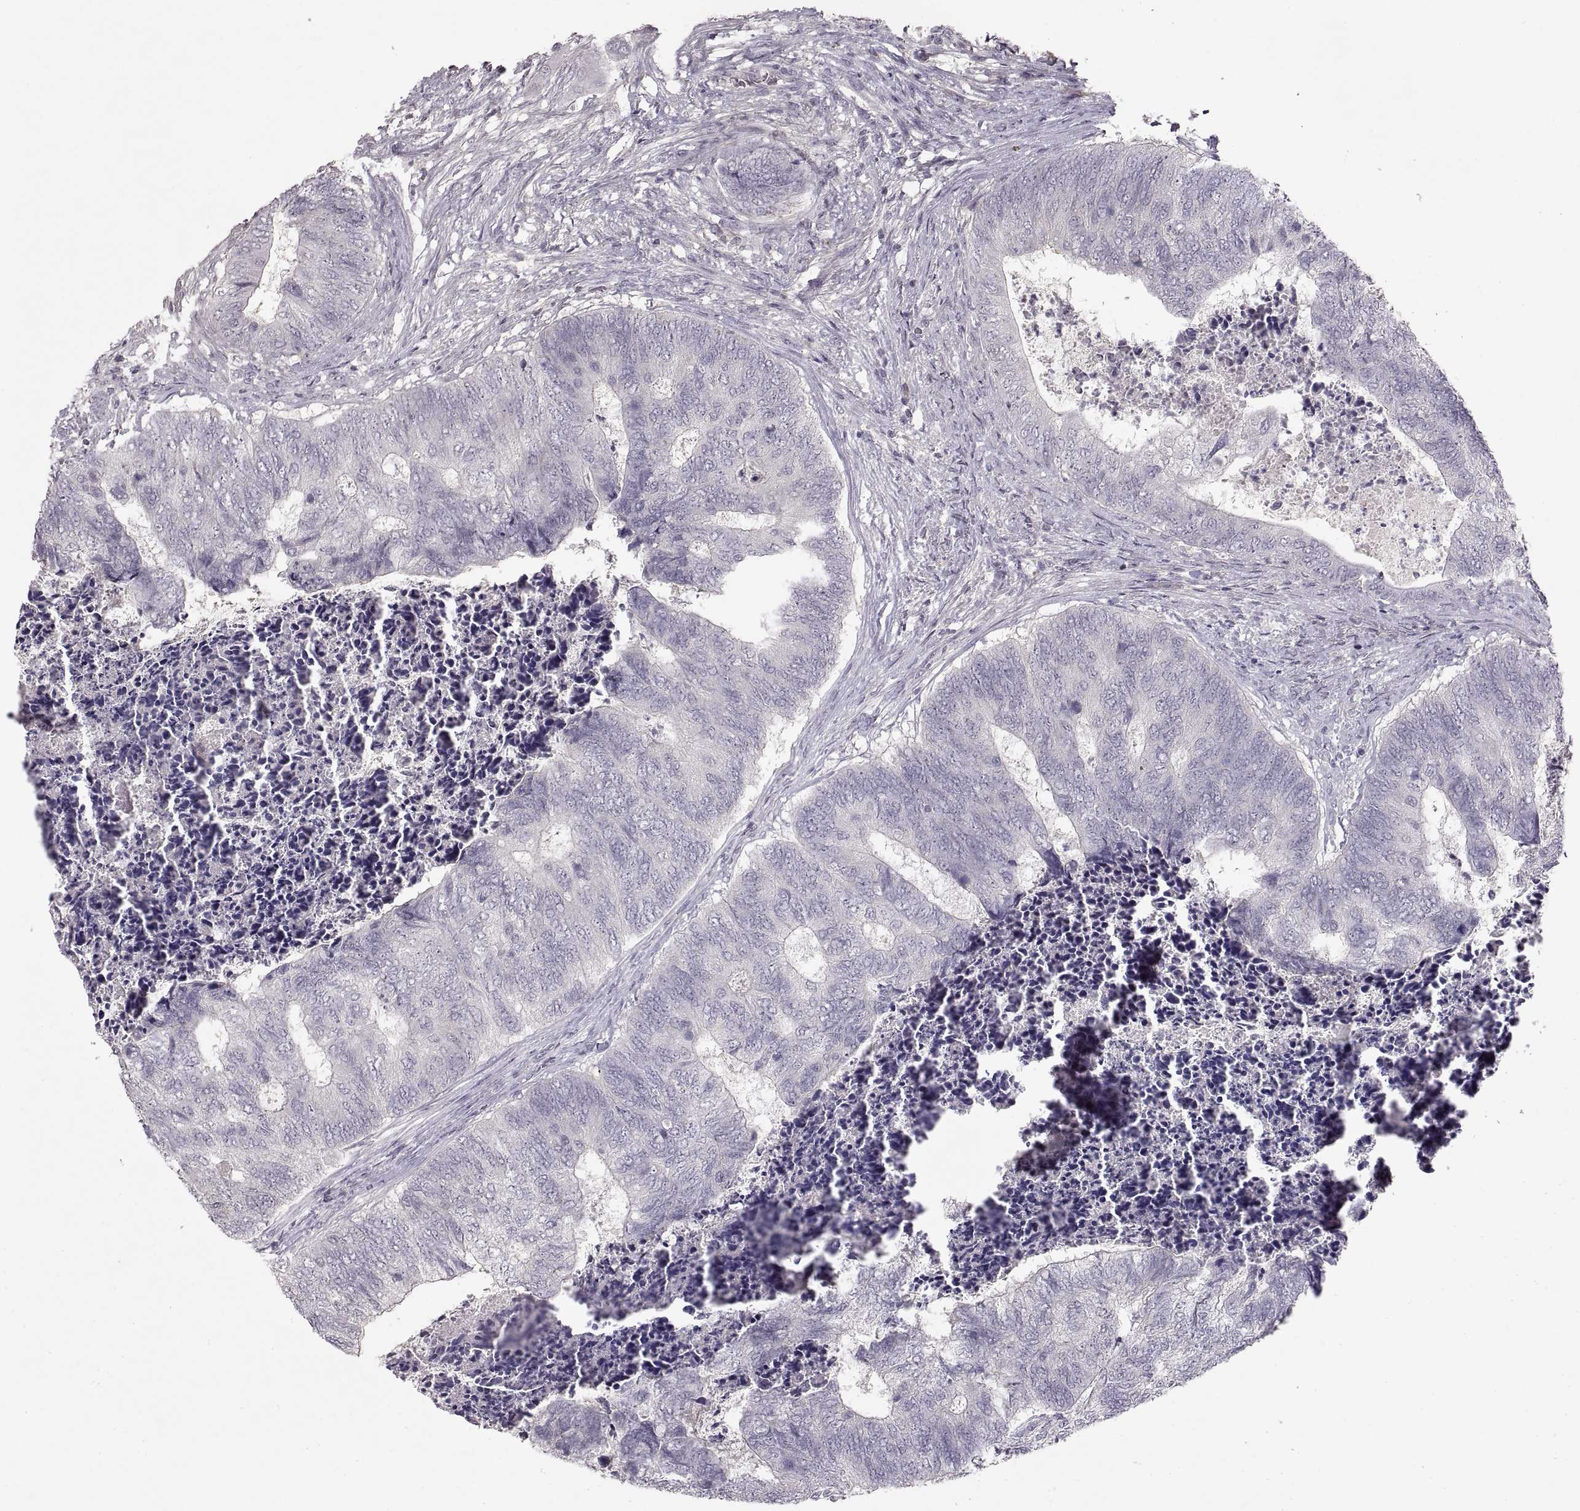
{"staining": {"intensity": "negative", "quantity": "none", "location": "none"}, "tissue": "colorectal cancer", "cell_type": "Tumor cells", "image_type": "cancer", "snomed": [{"axis": "morphology", "description": "Adenocarcinoma, NOS"}, {"axis": "topography", "description": "Colon"}], "caption": "Immunohistochemical staining of adenocarcinoma (colorectal) demonstrates no significant expression in tumor cells.", "gene": "ADAM11", "patient": {"sex": "female", "age": 67}}